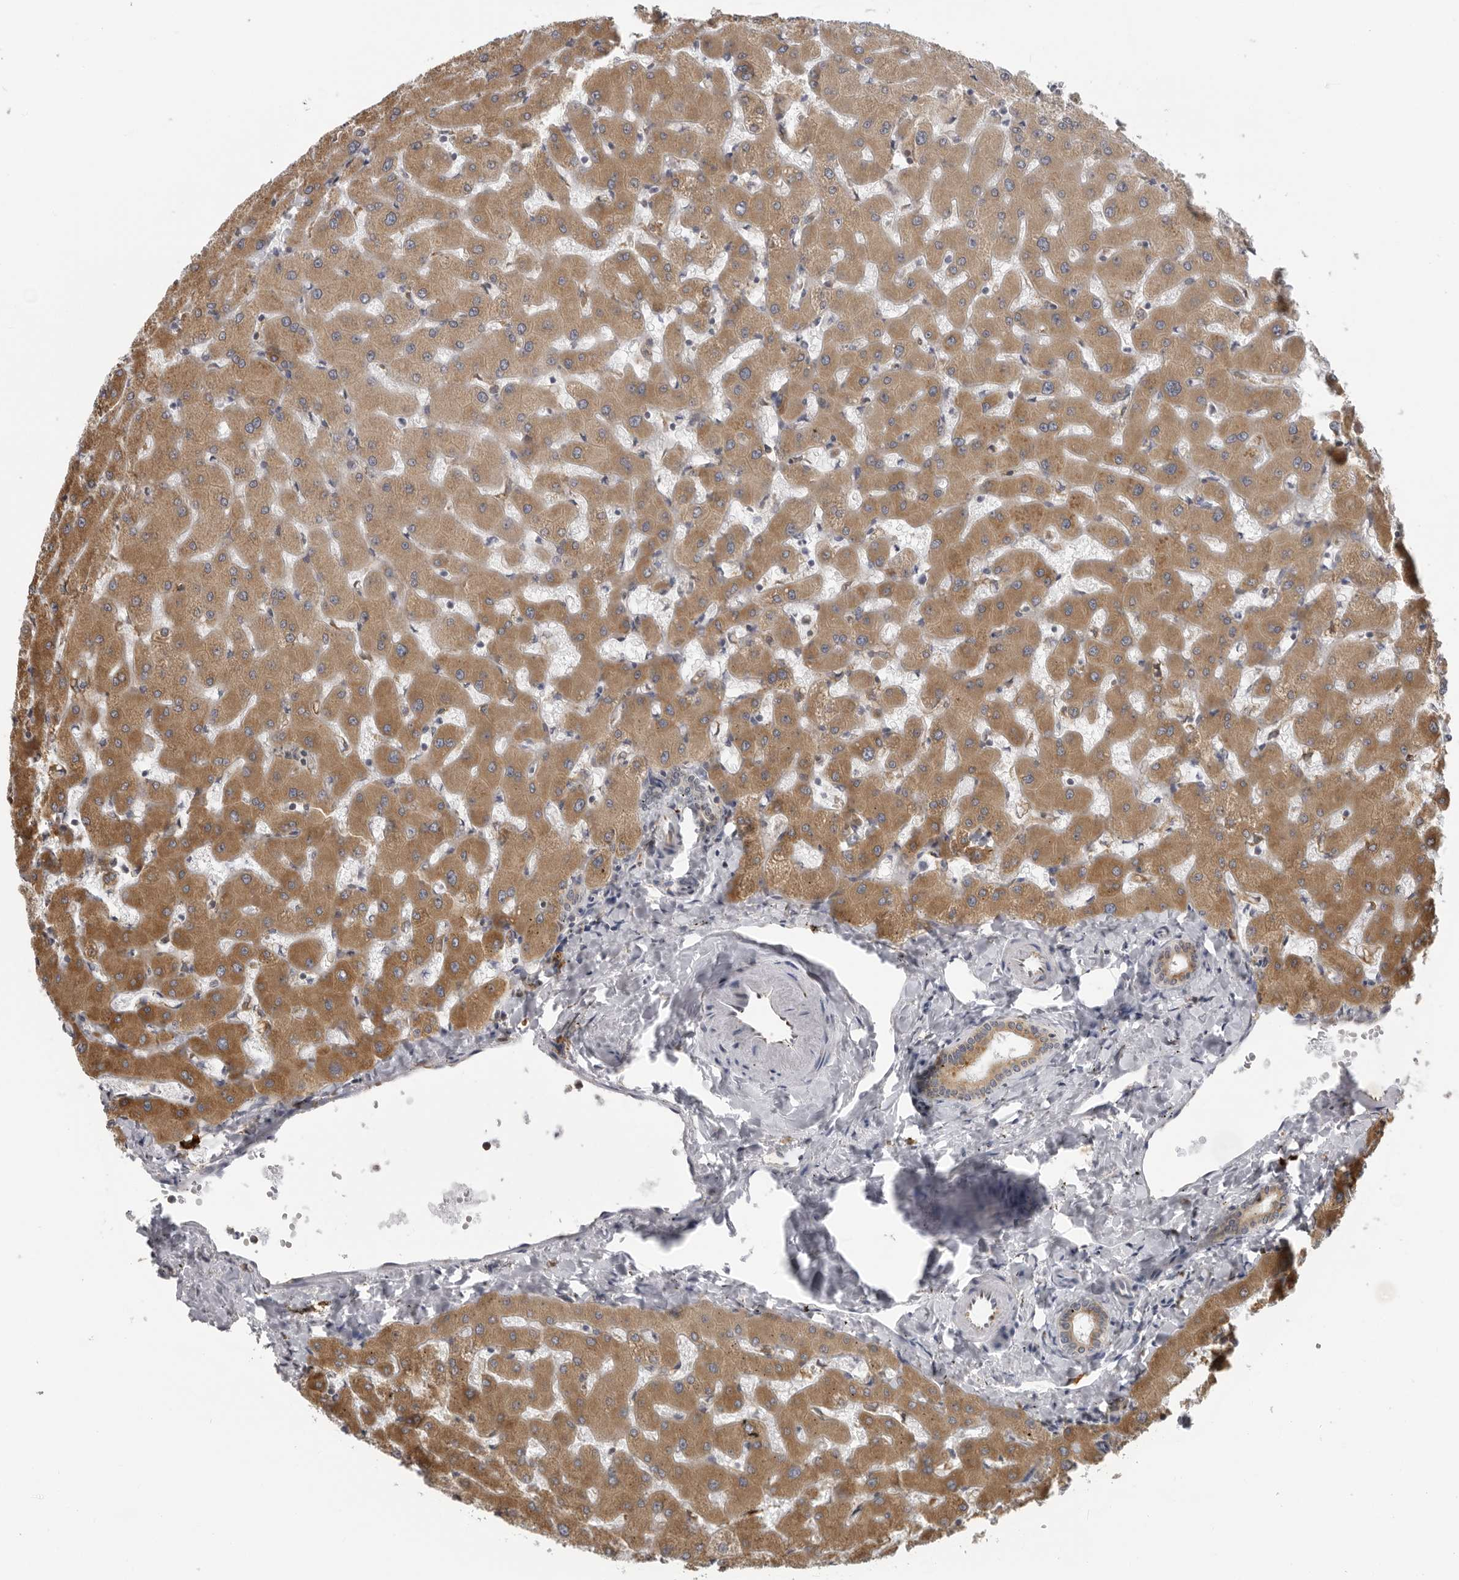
{"staining": {"intensity": "moderate", "quantity": ">75%", "location": "cytoplasmic/membranous"}, "tissue": "liver", "cell_type": "Cholangiocytes", "image_type": "normal", "snomed": [{"axis": "morphology", "description": "Normal tissue, NOS"}, {"axis": "topography", "description": "Liver"}], "caption": "Immunohistochemical staining of unremarkable human liver reveals medium levels of moderate cytoplasmic/membranous expression in about >75% of cholangiocytes. The protein of interest is stained brown, and the nuclei are stained in blue (DAB (3,3'-diaminobenzidine) IHC with brightfield microscopy, high magnification).", "gene": "ALPK2", "patient": {"sex": "female", "age": 63}}